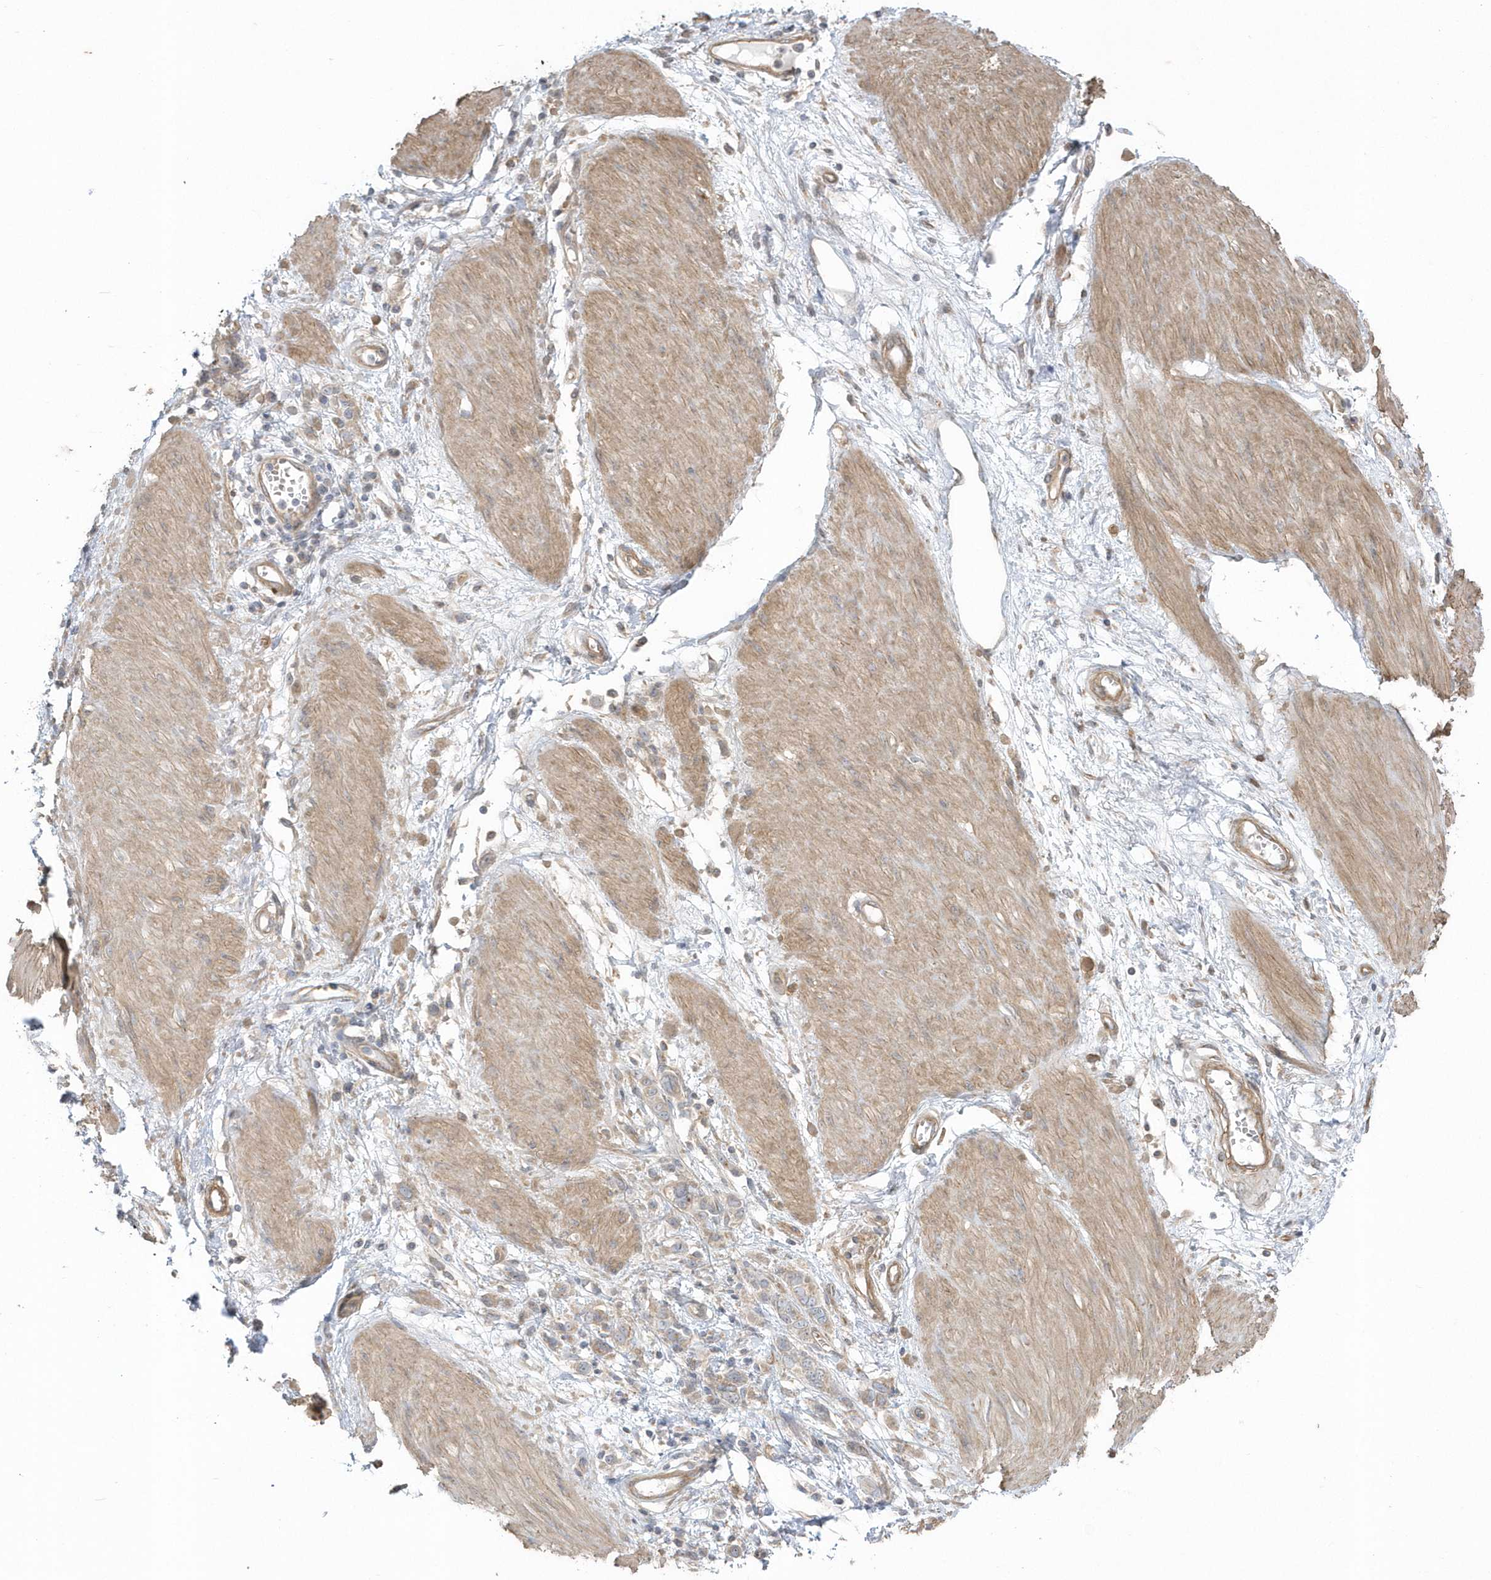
{"staining": {"intensity": "weak", "quantity": "<25%", "location": "cytoplasmic/membranous"}, "tissue": "stomach cancer", "cell_type": "Tumor cells", "image_type": "cancer", "snomed": [{"axis": "morphology", "description": "Adenocarcinoma, NOS"}, {"axis": "topography", "description": "Stomach"}], "caption": "Adenocarcinoma (stomach) was stained to show a protein in brown. There is no significant positivity in tumor cells.", "gene": "ACTR1A", "patient": {"sex": "female", "age": 76}}